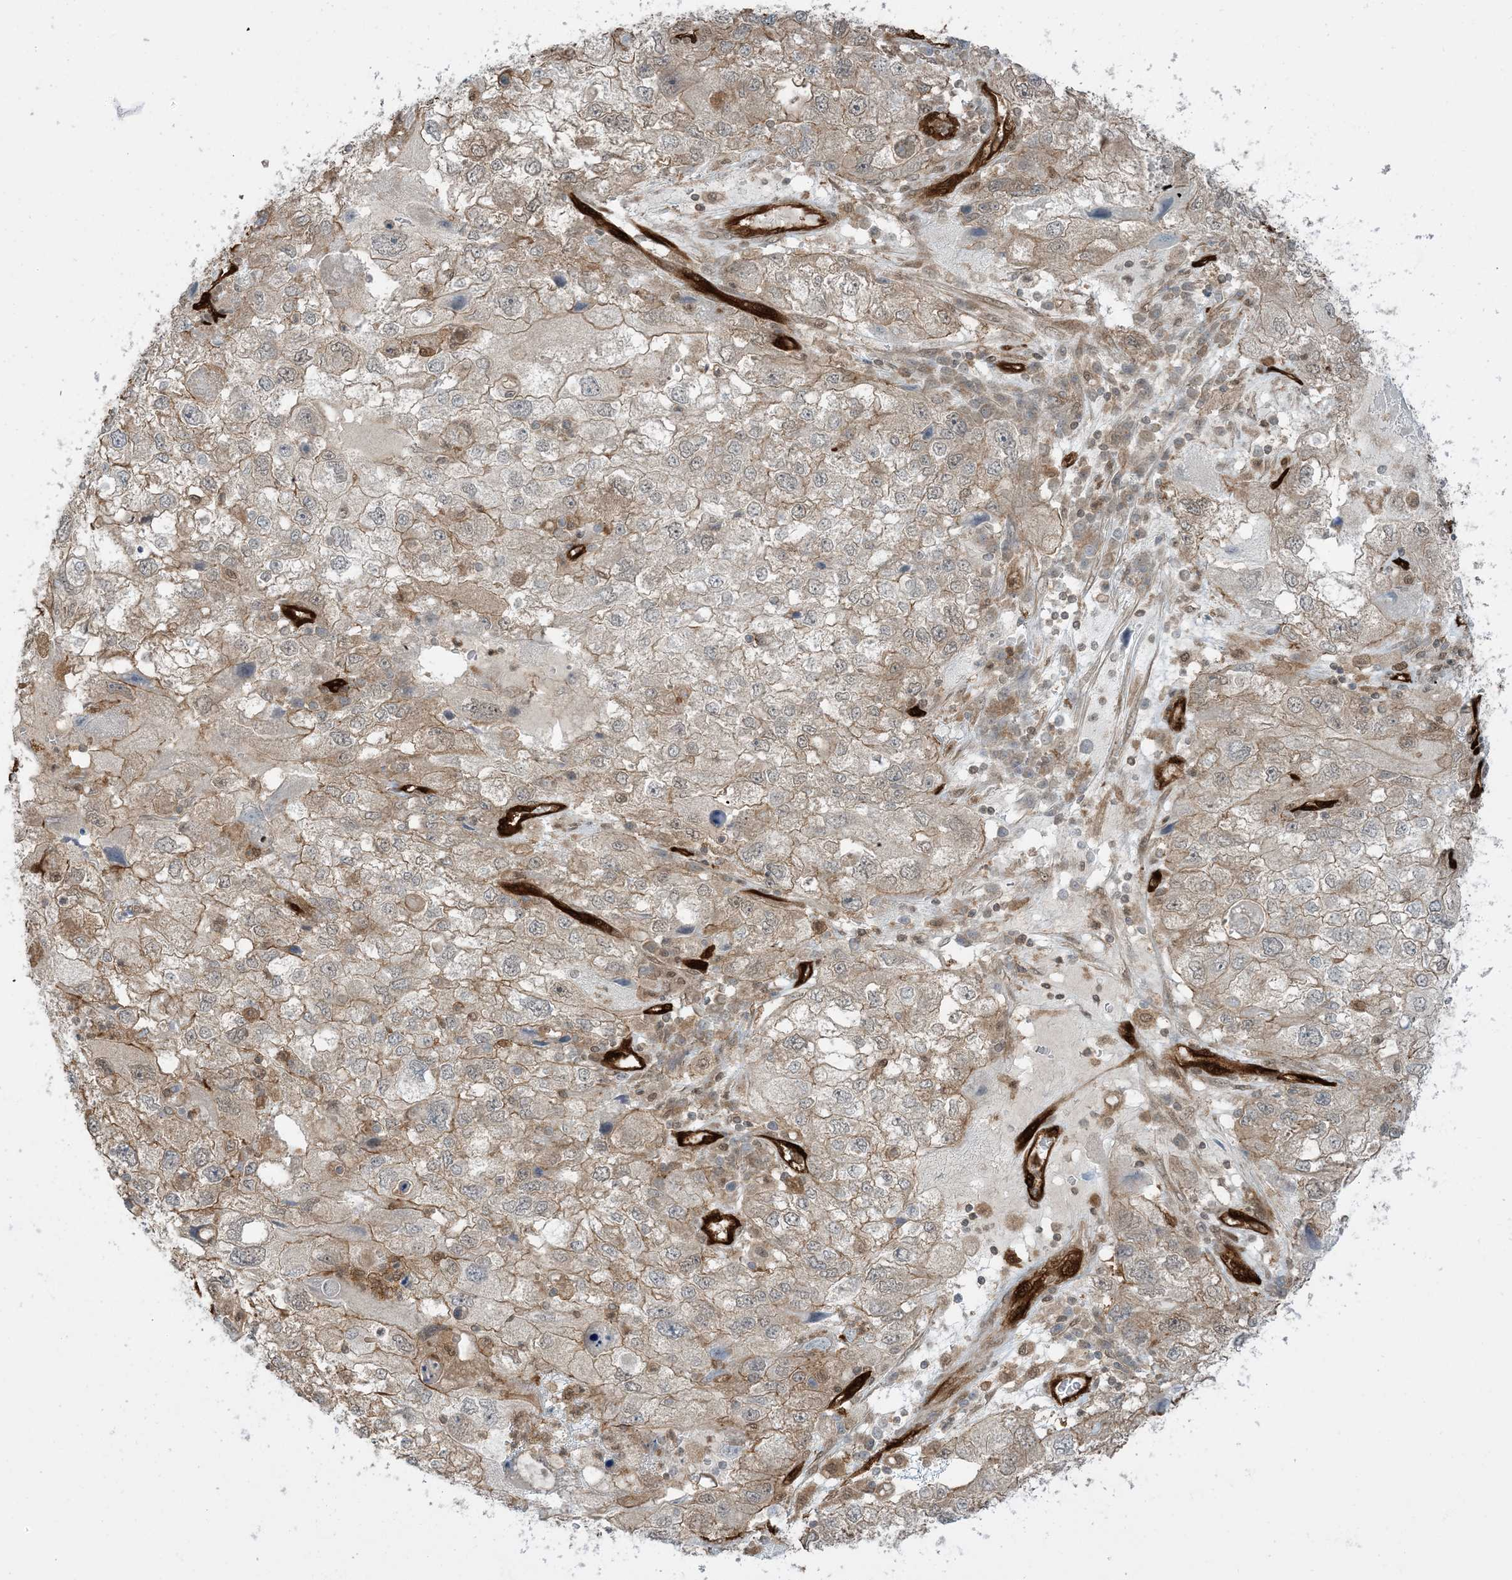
{"staining": {"intensity": "moderate", "quantity": ">75%", "location": "cytoplasmic/membranous"}, "tissue": "endometrial cancer", "cell_type": "Tumor cells", "image_type": "cancer", "snomed": [{"axis": "morphology", "description": "Adenocarcinoma, NOS"}, {"axis": "topography", "description": "Endometrium"}], "caption": "Immunohistochemistry (IHC) micrograph of neoplastic tissue: human endometrial adenocarcinoma stained using immunohistochemistry shows medium levels of moderate protein expression localized specifically in the cytoplasmic/membranous of tumor cells, appearing as a cytoplasmic/membranous brown color.", "gene": "PPM1F", "patient": {"sex": "female", "age": 49}}